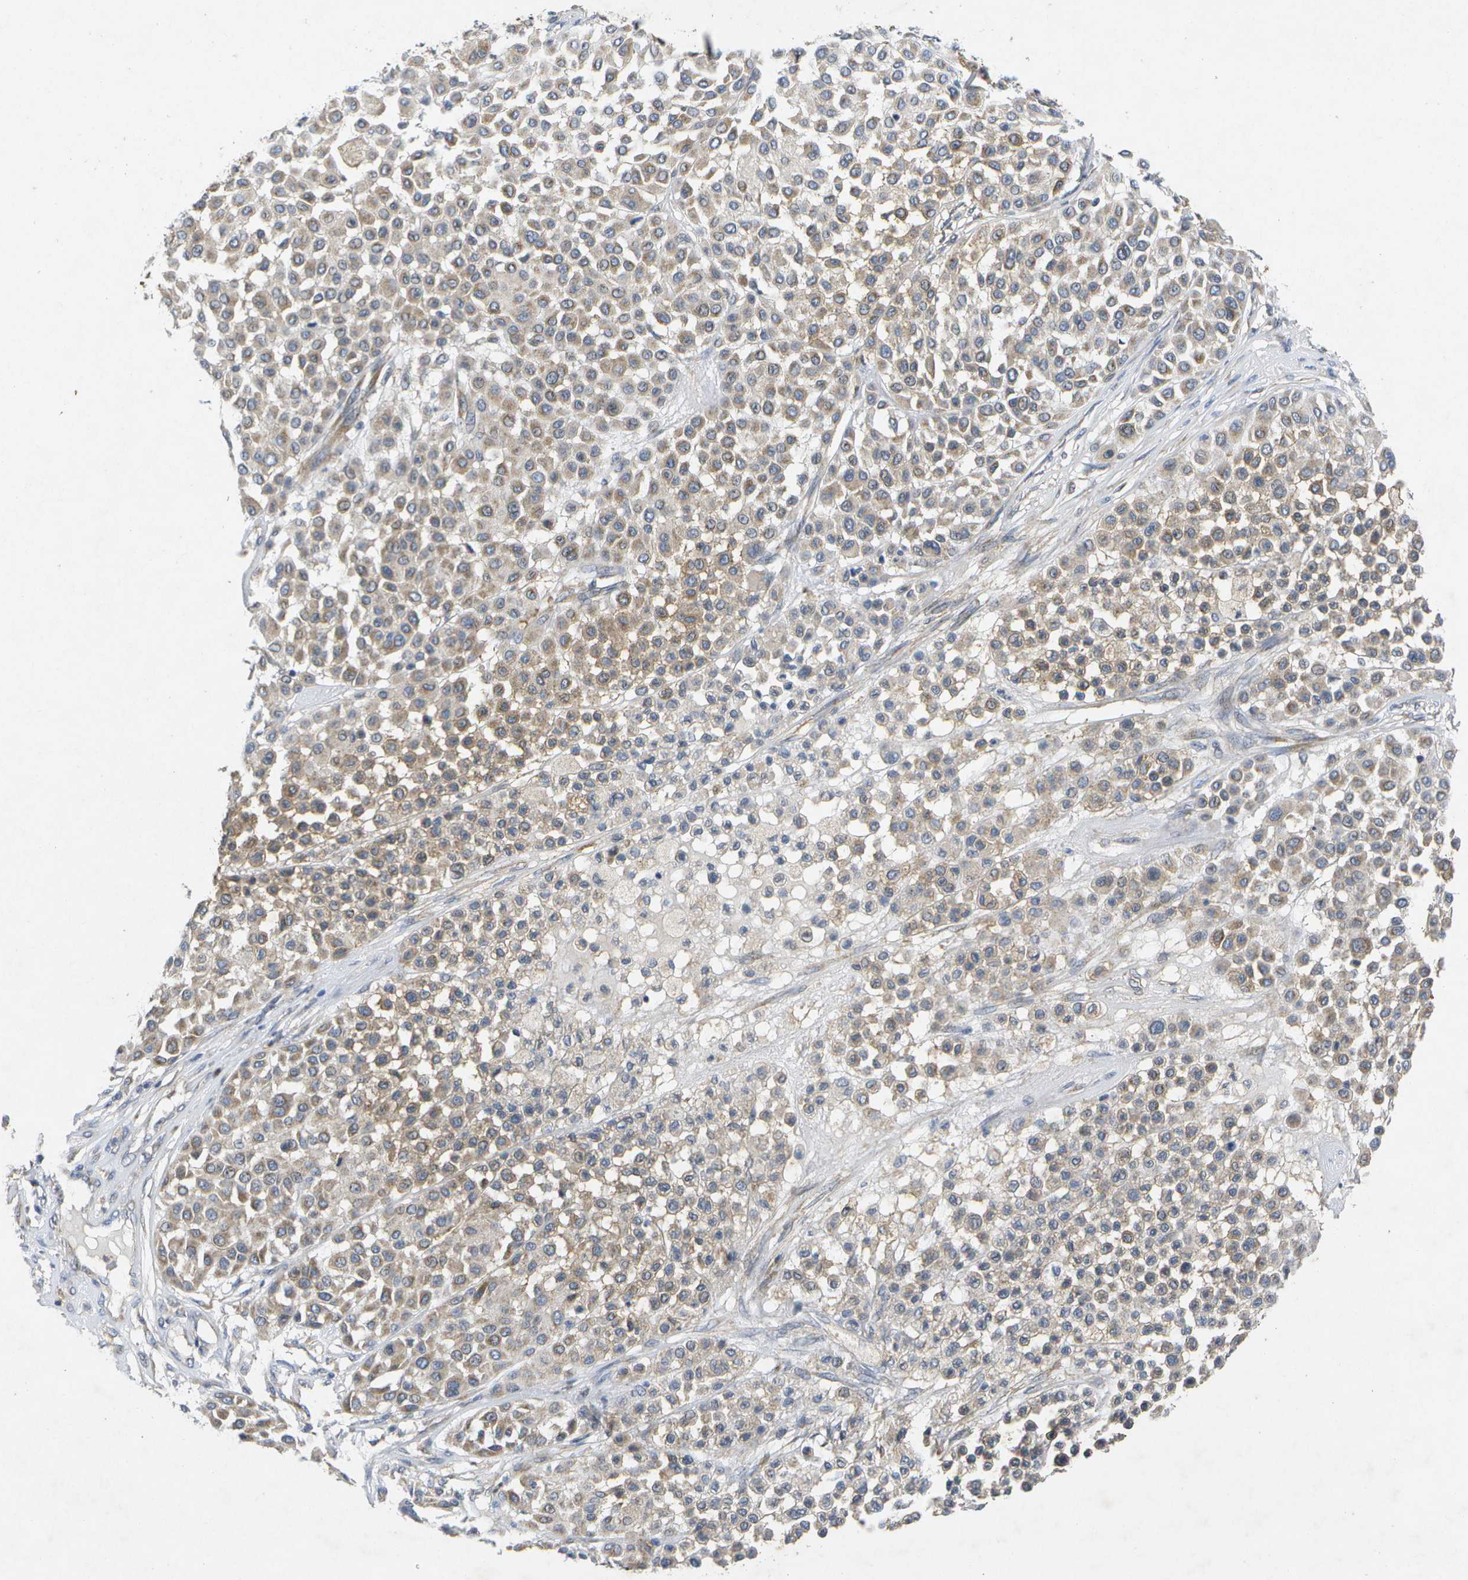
{"staining": {"intensity": "weak", "quantity": ">75%", "location": "cytoplasmic/membranous"}, "tissue": "melanoma", "cell_type": "Tumor cells", "image_type": "cancer", "snomed": [{"axis": "morphology", "description": "Malignant melanoma, Metastatic site"}, {"axis": "topography", "description": "Soft tissue"}], "caption": "Immunohistochemical staining of melanoma reveals weak cytoplasmic/membranous protein staining in approximately >75% of tumor cells. (IHC, brightfield microscopy, high magnification).", "gene": "KDELR1", "patient": {"sex": "male", "age": 41}}